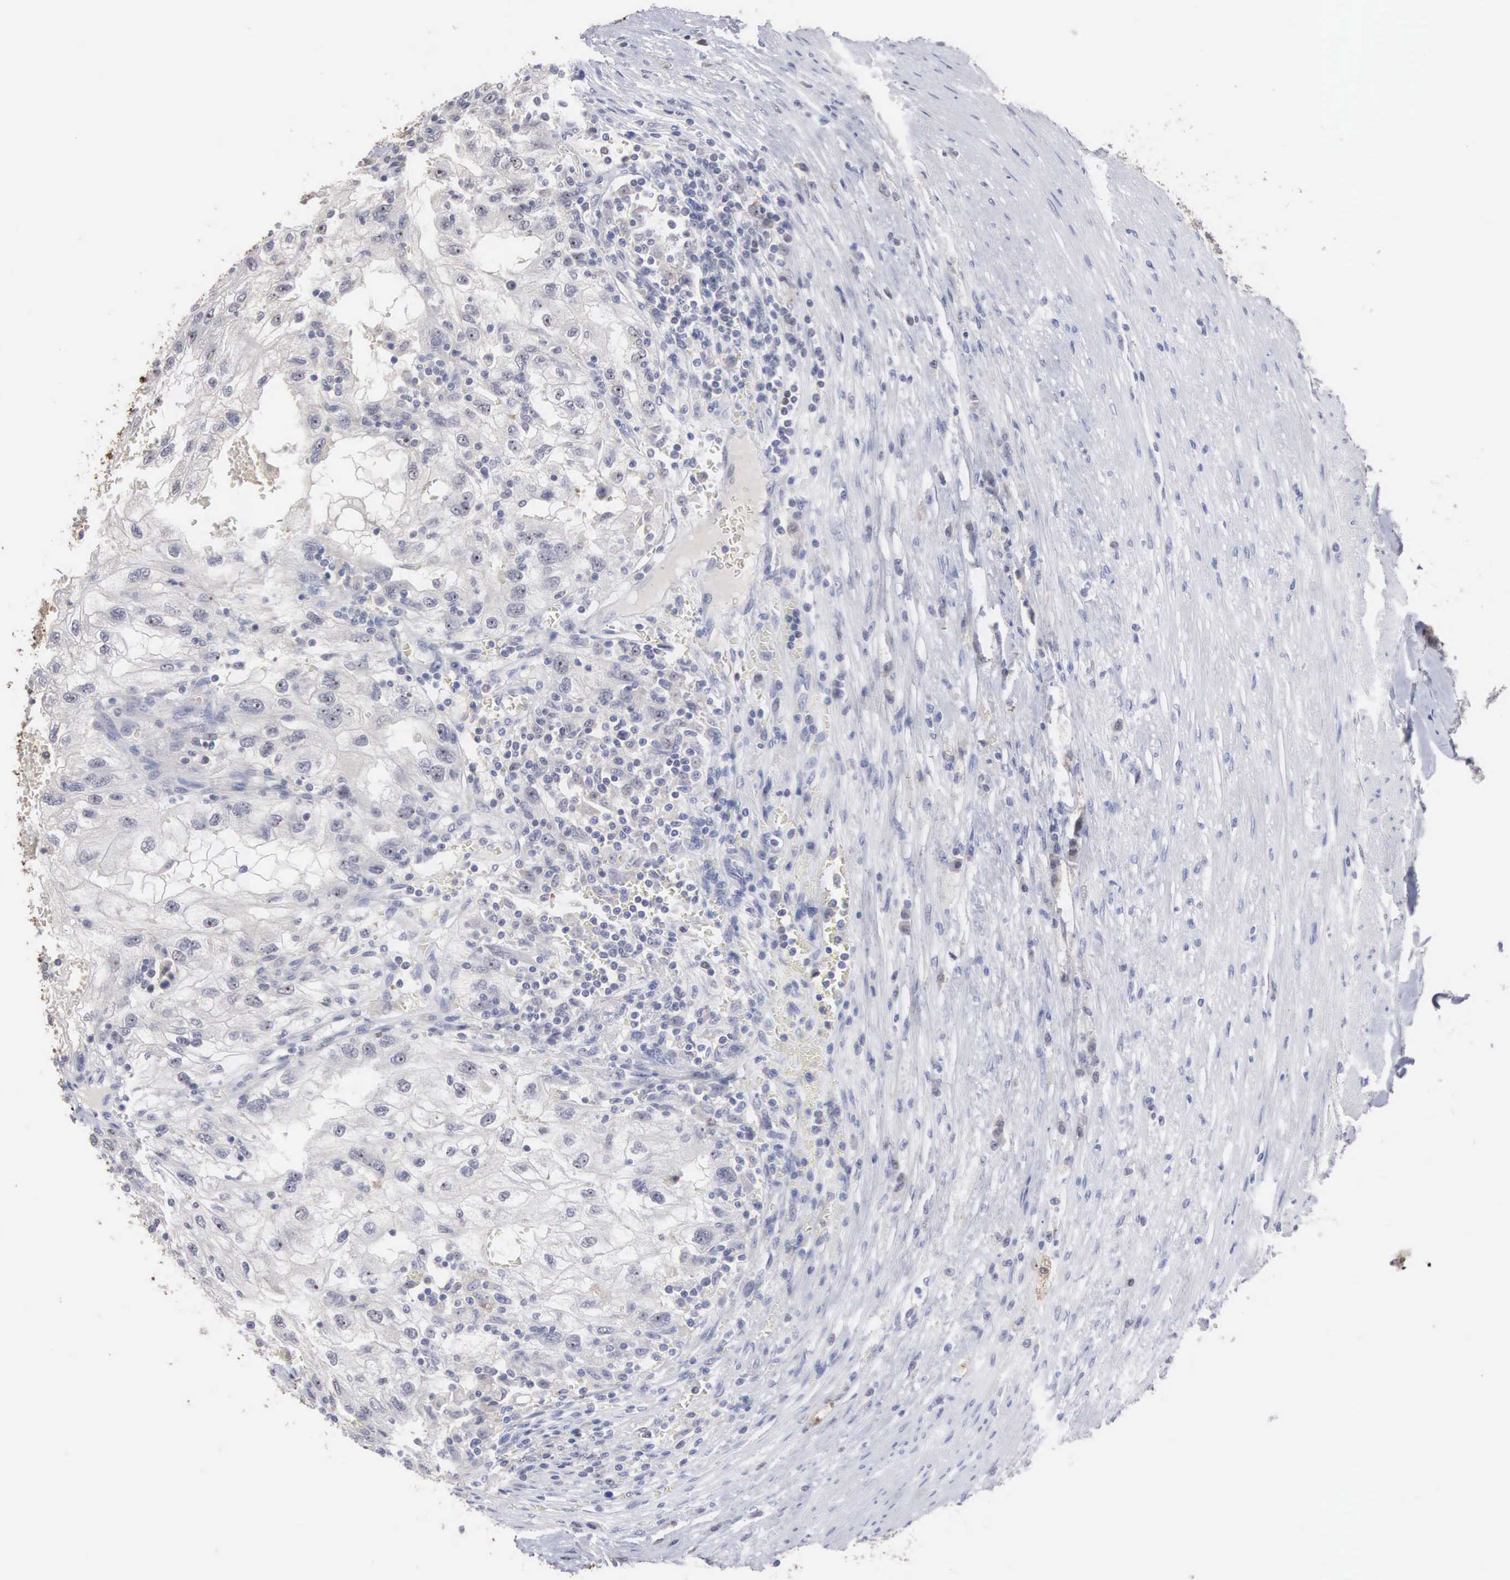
{"staining": {"intensity": "negative", "quantity": "none", "location": "none"}, "tissue": "renal cancer", "cell_type": "Tumor cells", "image_type": "cancer", "snomed": [{"axis": "morphology", "description": "Normal tissue, NOS"}, {"axis": "morphology", "description": "Adenocarcinoma, NOS"}, {"axis": "topography", "description": "Kidney"}], "caption": "Tumor cells show no significant staining in adenocarcinoma (renal). (DAB (3,3'-diaminobenzidine) immunohistochemistry (IHC) with hematoxylin counter stain).", "gene": "ACOT4", "patient": {"sex": "male", "age": 71}}